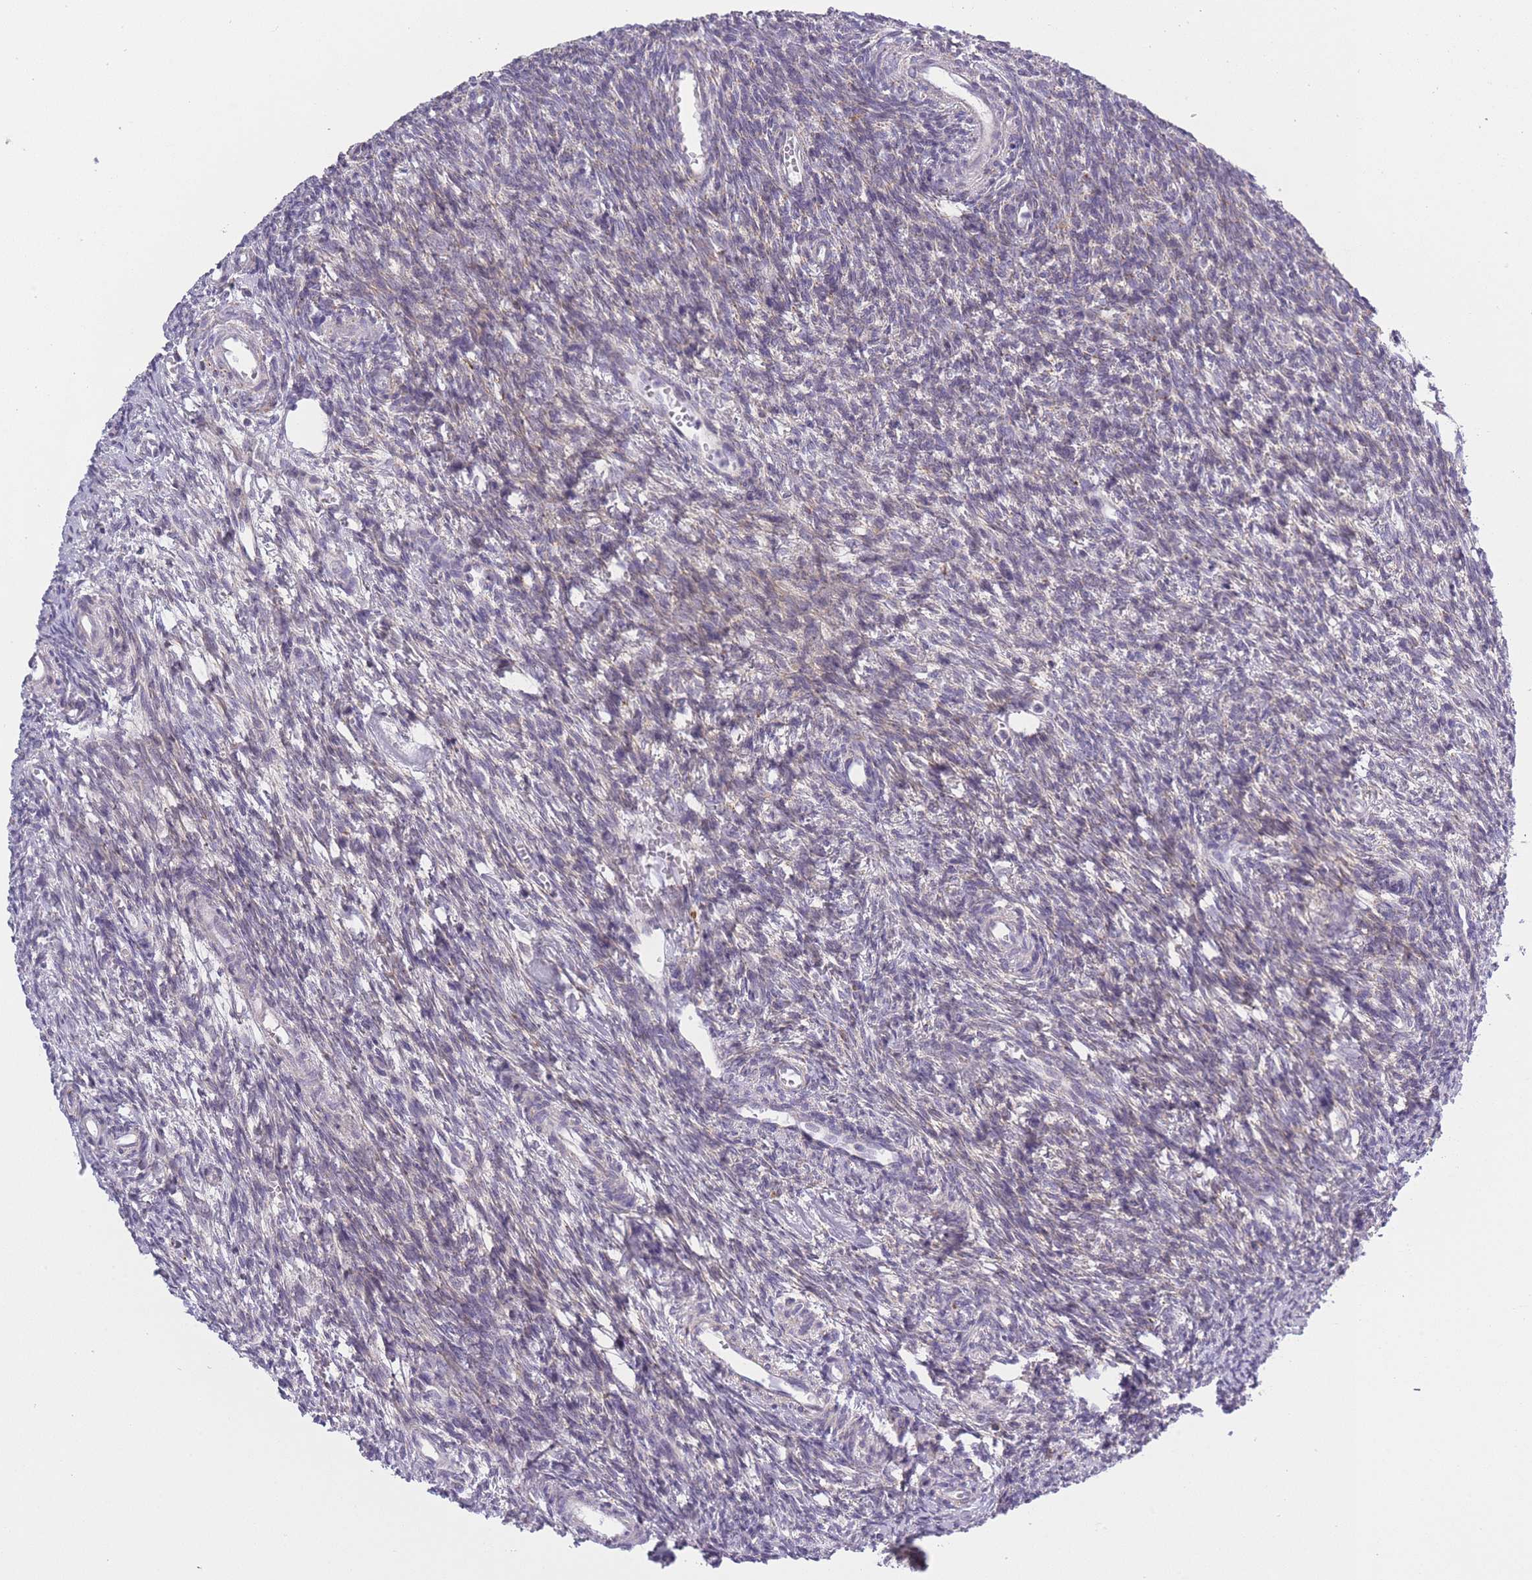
{"staining": {"intensity": "negative", "quantity": "none", "location": "none"}, "tissue": "ovary", "cell_type": "Ovarian stroma cells", "image_type": "normal", "snomed": [{"axis": "morphology", "description": "Normal tissue, NOS"}, {"axis": "topography", "description": "Ovary"}], "caption": "Immunohistochemistry (IHC) of benign human ovary demonstrates no expression in ovarian stroma cells.", "gene": "ZBTB24", "patient": {"sex": "female", "age": 39}}